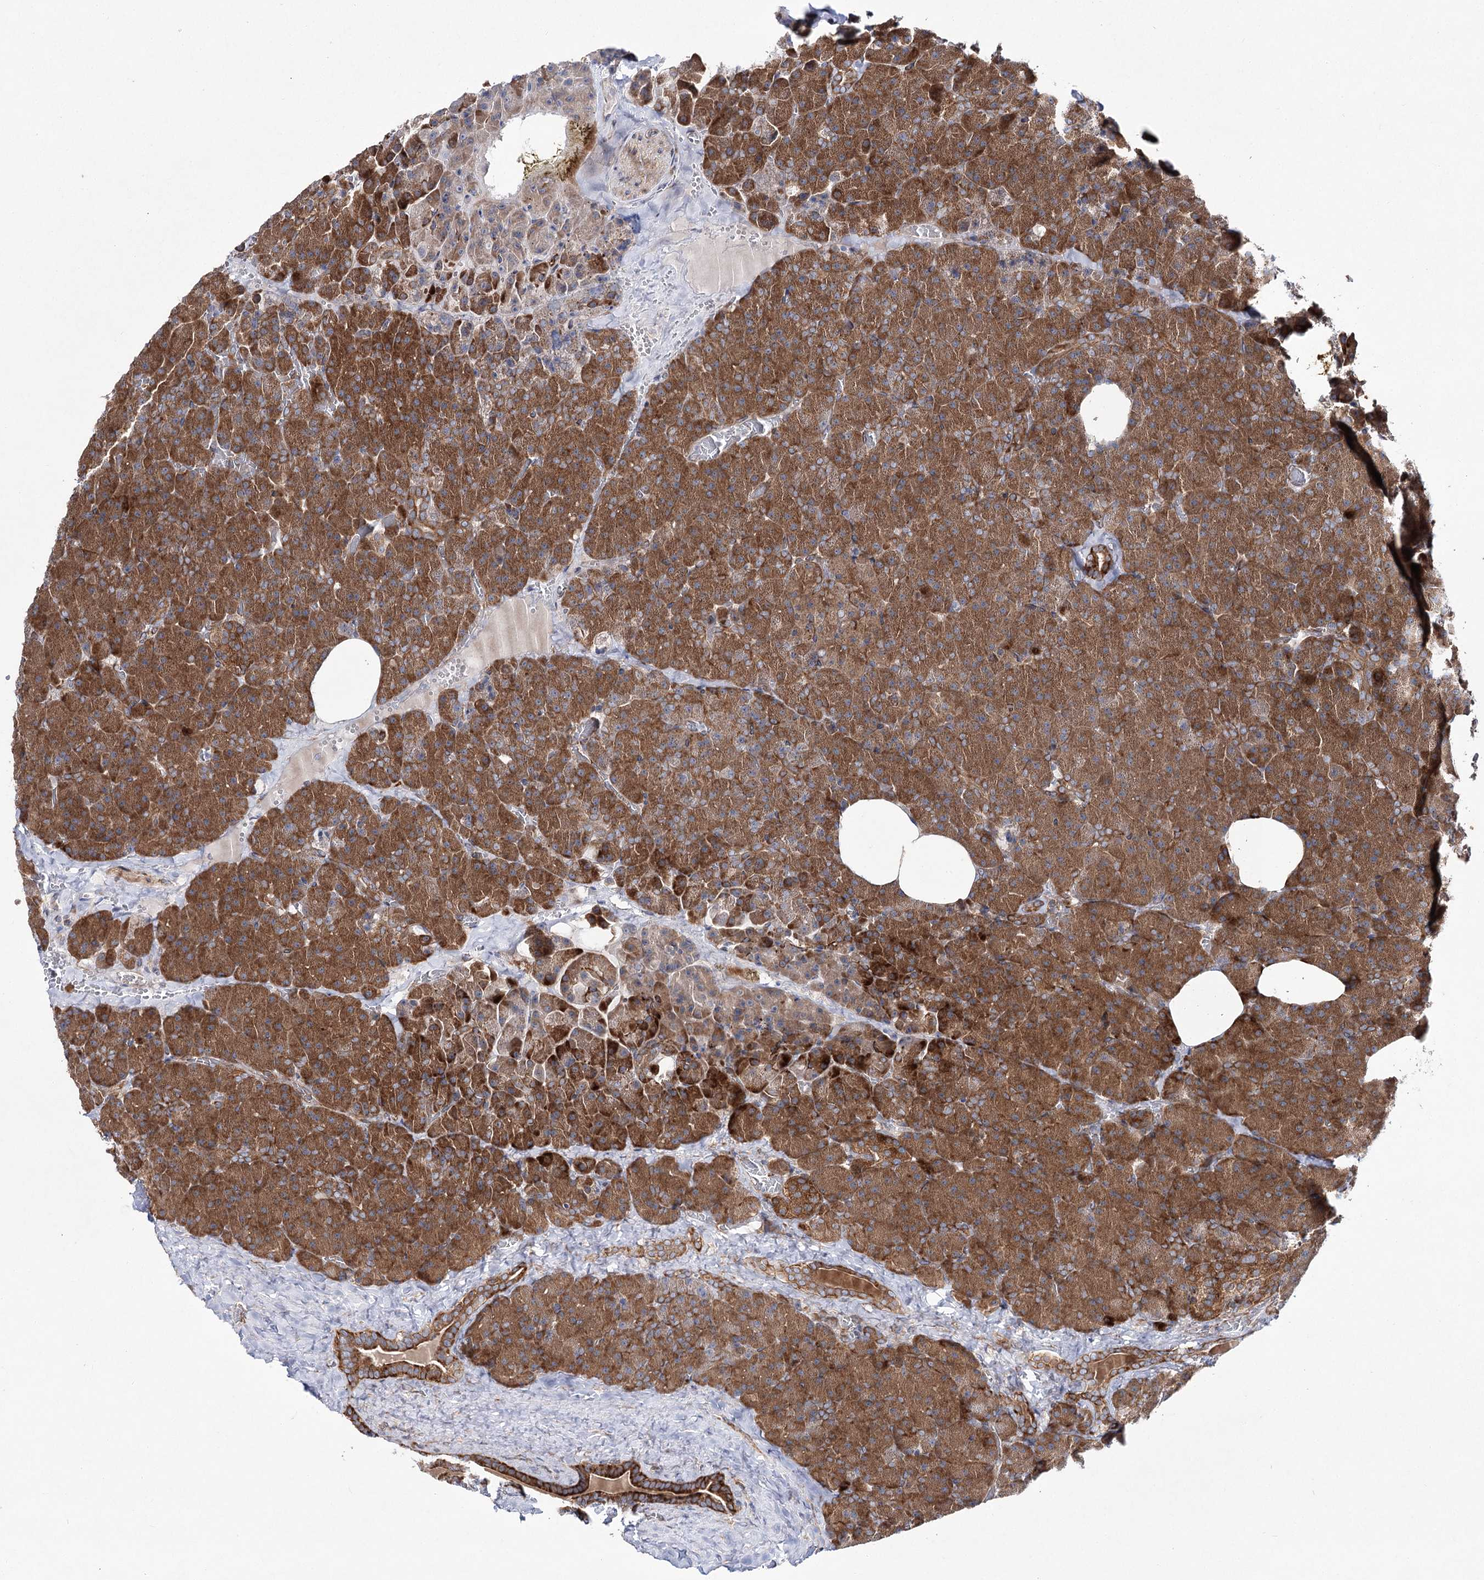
{"staining": {"intensity": "strong", "quantity": ">75%", "location": "cytoplasmic/membranous"}, "tissue": "pancreas", "cell_type": "Exocrine glandular cells", "image_type": "normal", "snomed": [{"axis": "morphology", "description": "Normal tissue, NOS"}, {"axis": "morphology", "description": "Carcinoid, malignant, NOS"}, {"axis": "topography", "description": "Pancreas"}], "caption": "This micrograph displays immunohistochemistry staining of unremarkable human pancreas, with high strong cytoplasmic/membranous positivity in approximately >75% of exocrine glandular cells.", "gene": "VWA2", "patient": {"sex": "female", "age": 35}}